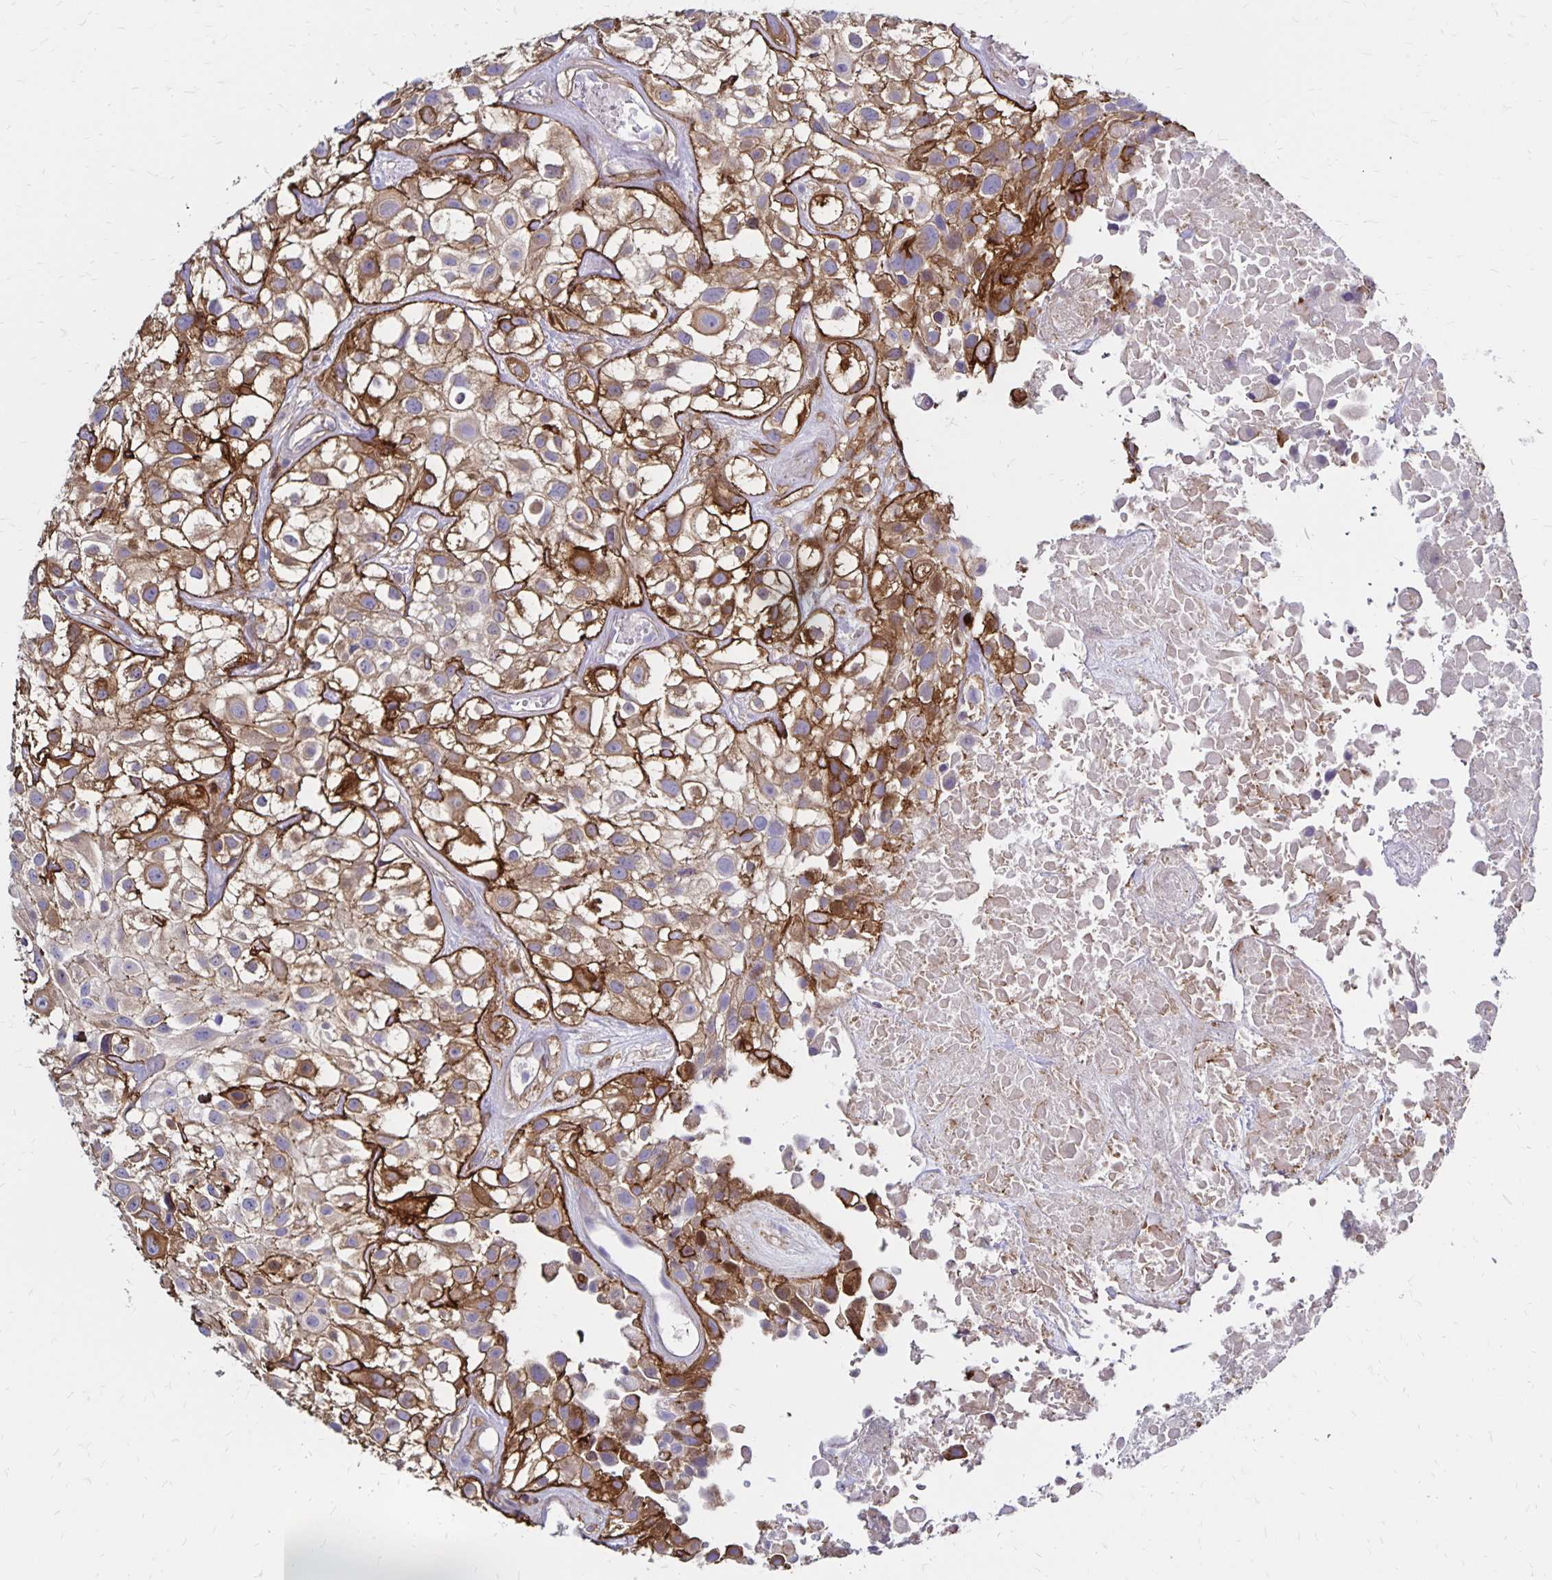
{"staining": {"intensity": "moderate", "quantity": ">75%", "location": "cytoplasmic/membranous"}, "tissue": "urothelial cancer", "cell_type": "Tumor cells", "image_type": "cancer", "snomed": [{"axis": "morphology", "description": "Urothelial carcinoma, High grade"}, {"axis": "topography", "description": "Urinary bladder"}], "caption": "The image reveals immunohistochemical staining of urothelial carcinoma (high-grade). There is moderate cytoplasmic/membranous expression is seen in approximately >75% of tumor cells.", "gene": "TNS3", "patient": {"sex": "male", "age": 56}}